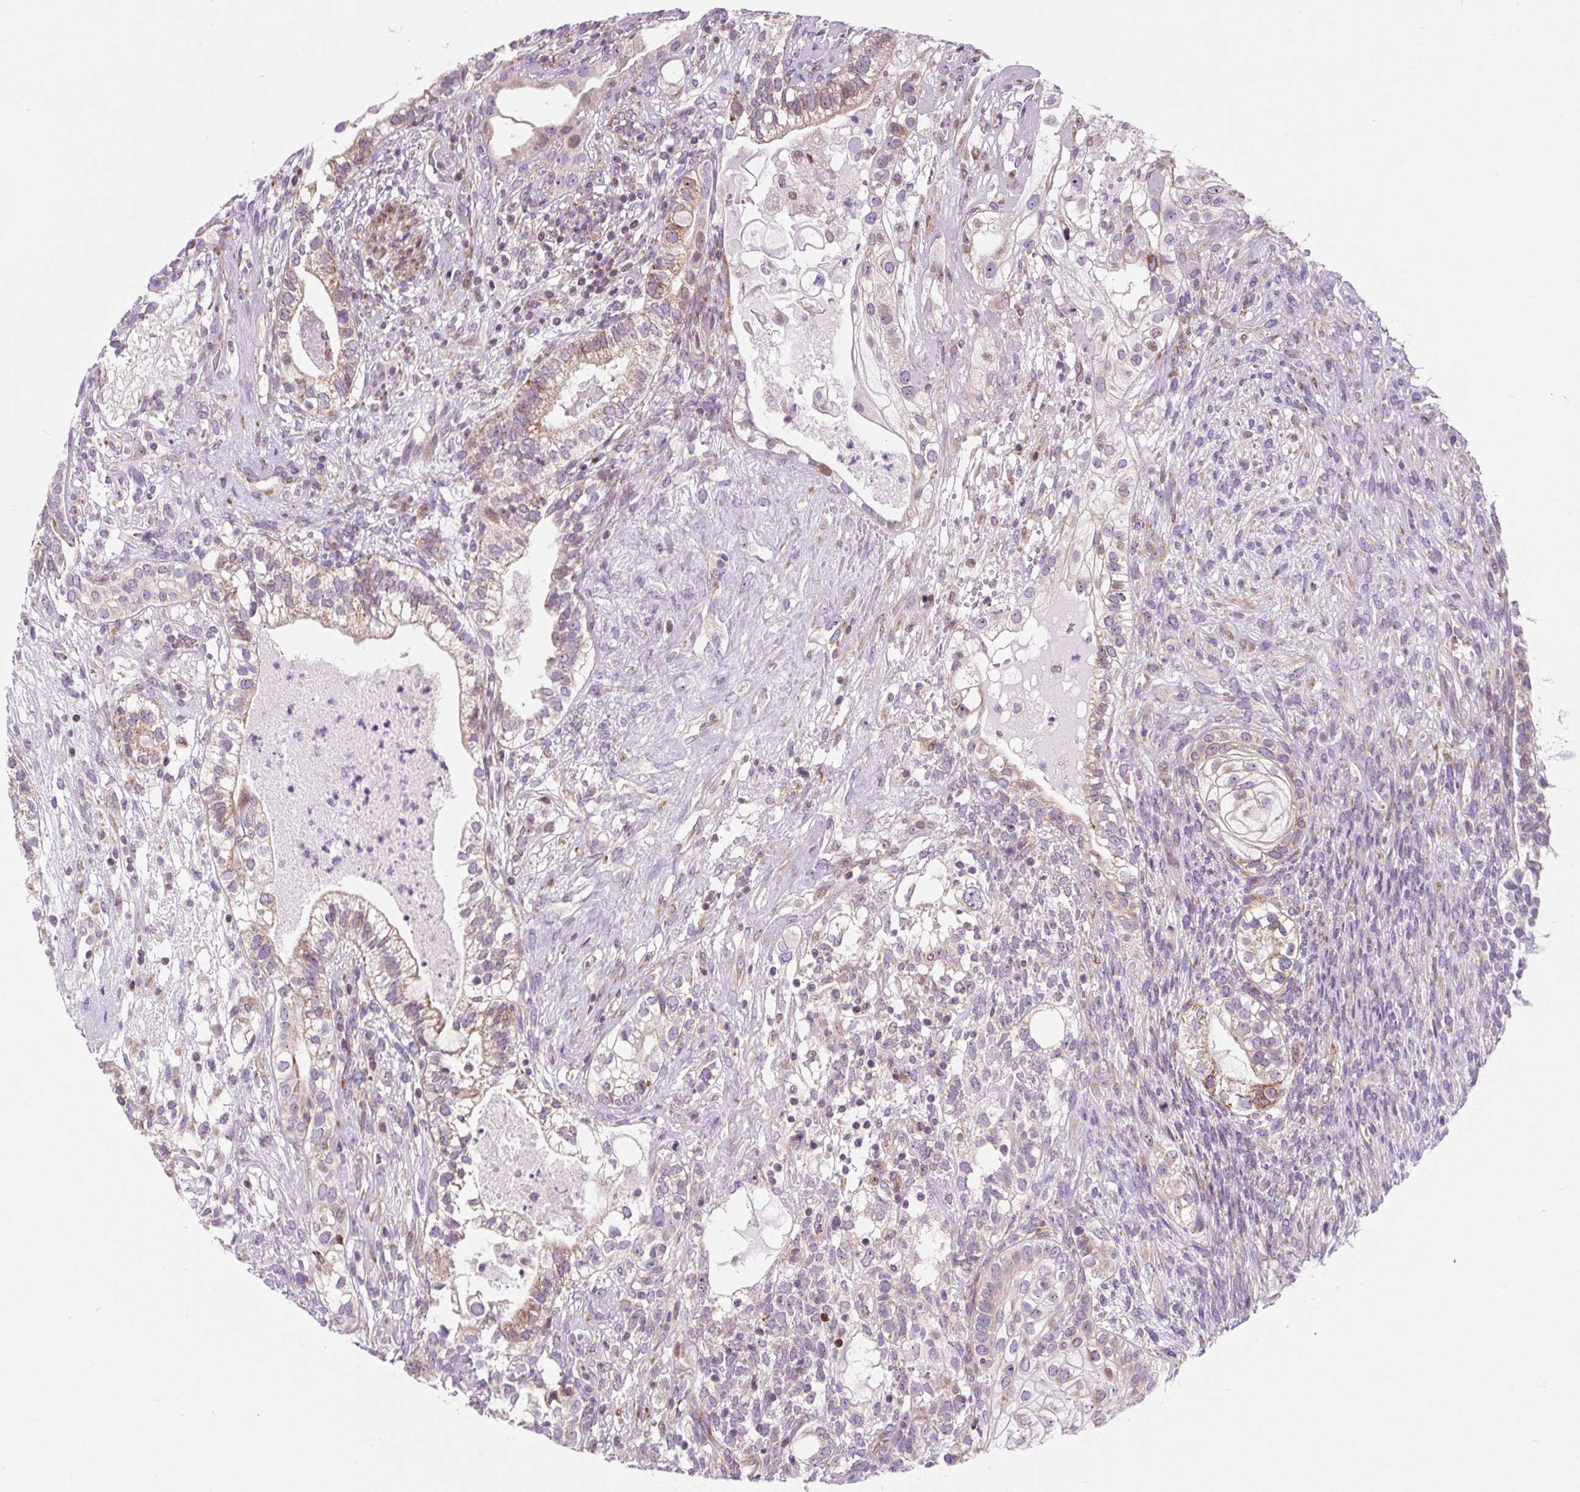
{"staining": {"intensity": "moderate", "quantity": "<25%", "location": "cytoplasmic/membranous"}, "tissue": "testis cancer", "cell_type": "Tumor cells", "image_type": "cancer", "snomed": [{"axis": "morphology", "description": "Seminoma, NOS"}, {"axis": "morphology", "description": "Carcinoma, Embryonal, NOS"}, {"axis": "topography", "description": "Testis"}], "caption": "A histopathology image of testis cancer stained for a protein reveals moderate cytoplasmic/membranous brown staining in tumor cells.", "gene": "CISD3", "patient": {"sex": "male", "age": 41}}